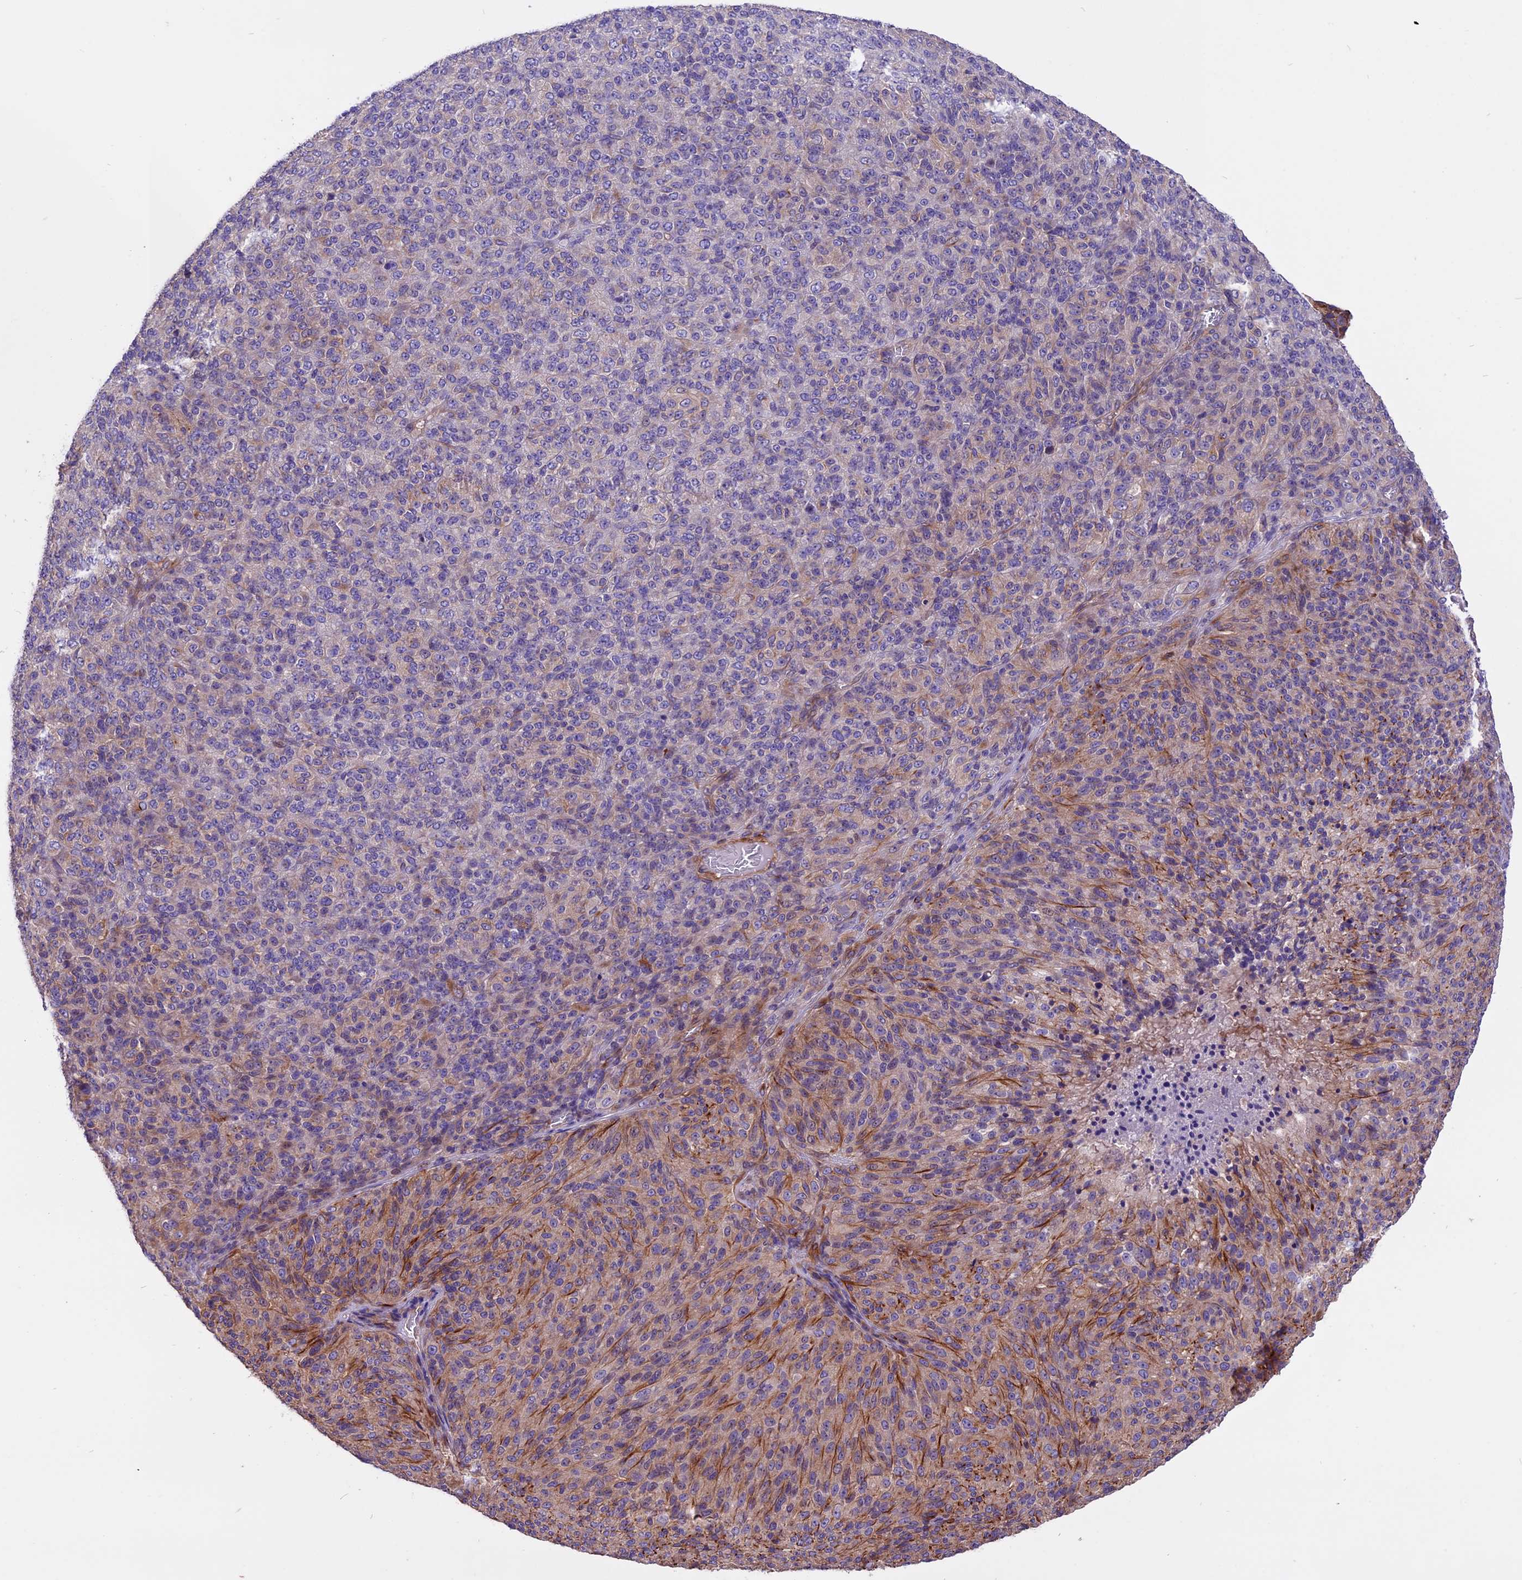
{"staining": {"intensity": "moderate", "quantity": "<25%", "location": "cytoplasmic/membranous"}, "tissue": "melanoma", "cell_type": "Tumor cells", "image_type": "cancer", "snomed": [{"axis": "morphology", "description": "Malignant melanoma, Metastatic site"}, {"axis": "topography", "description": "Brain"}], "caption": "There is low levels of moderate cytoplasmic/membranous expression in tumor cells of melanoma, as demonstrated by immunohistochemical staining (brown color).", "gene": "ANO3", "patient": {"sex": "female", "age": 56}}